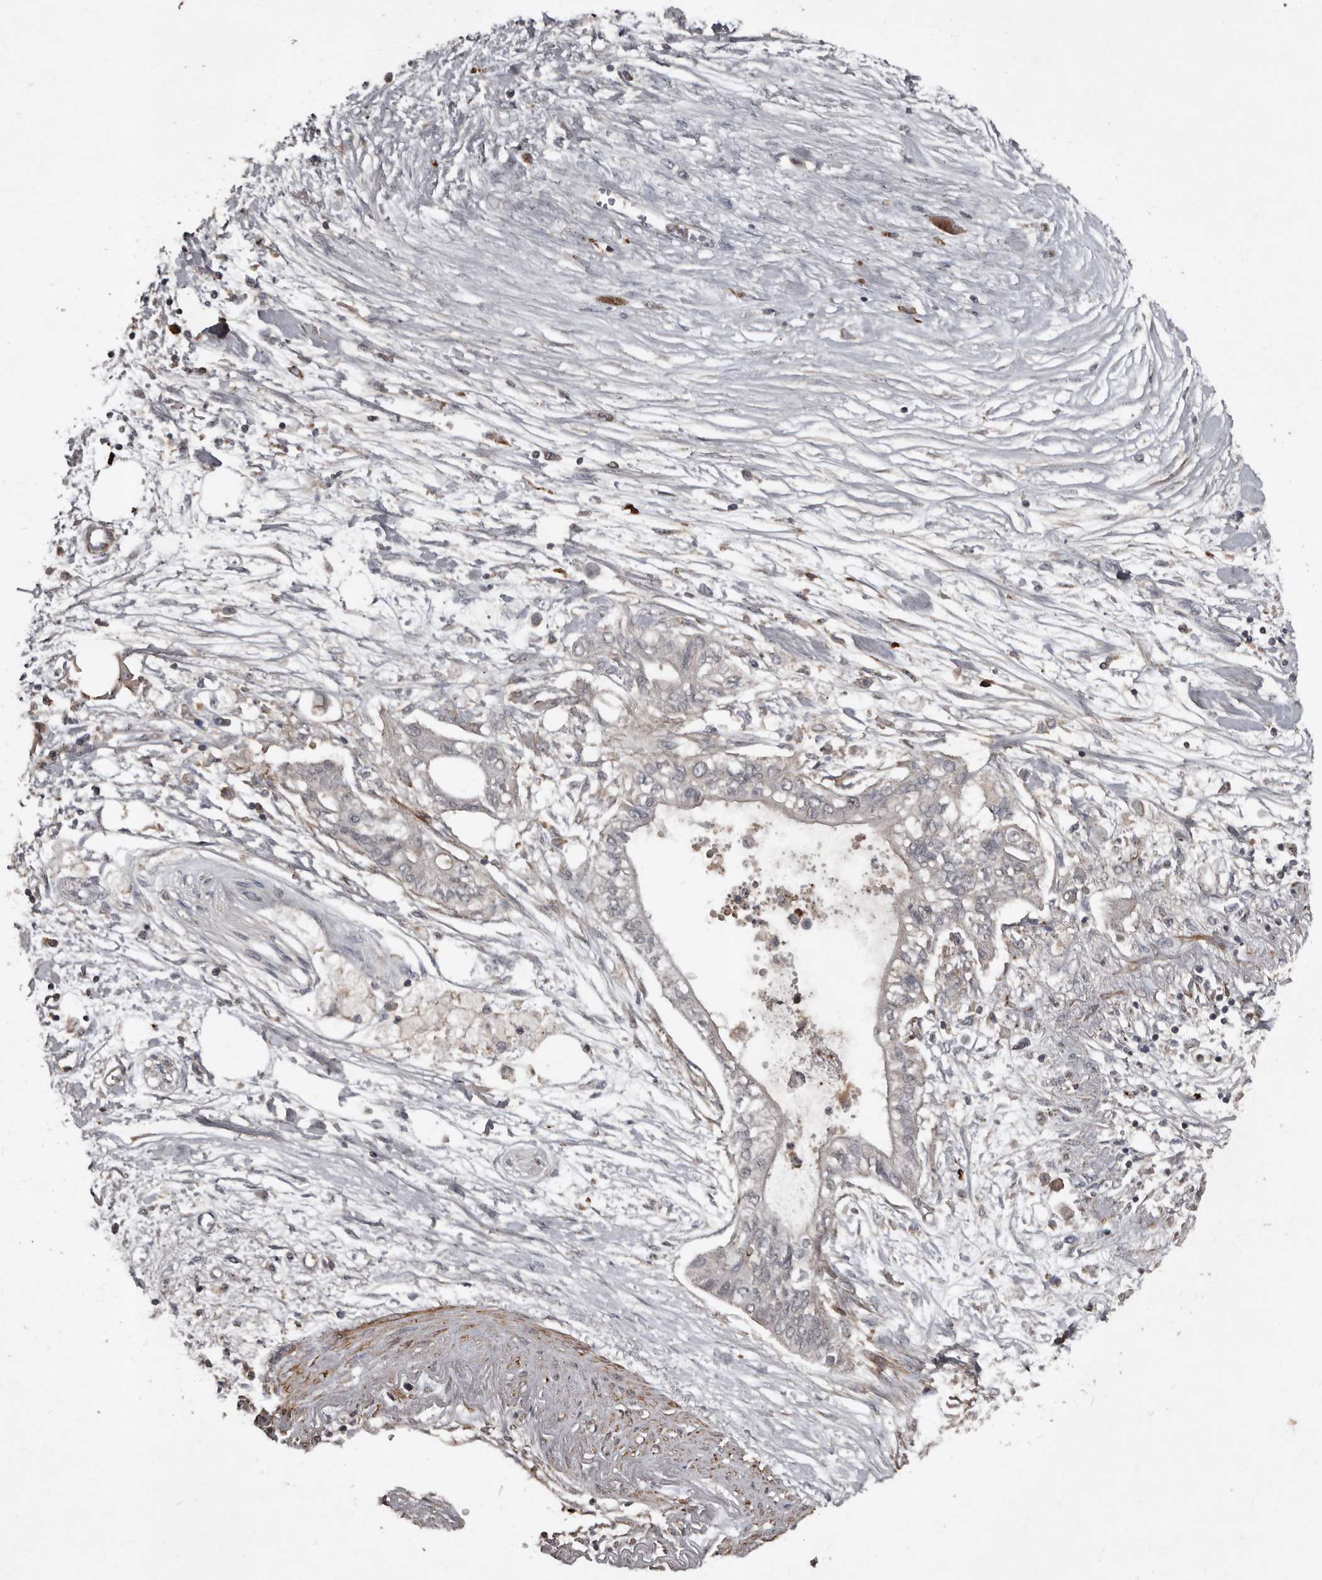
{"staining": {"intensity": "negative", "quantity": "none", "location": "none"}, "tissue": "pancreatic cancer", "cell_type": "Tumor cells", "image_type": "cancer", "snomed": [{"axis": "morphology", "description": "Adenocarcinoma, NOS"}, {"axis": "topography", "description": "Pancreas"}], "caption": "Tumor cells show no significant expression in pancreatic cancer.", "gene": "GREB1", "patient": {"sex": "female", "age": 77}}